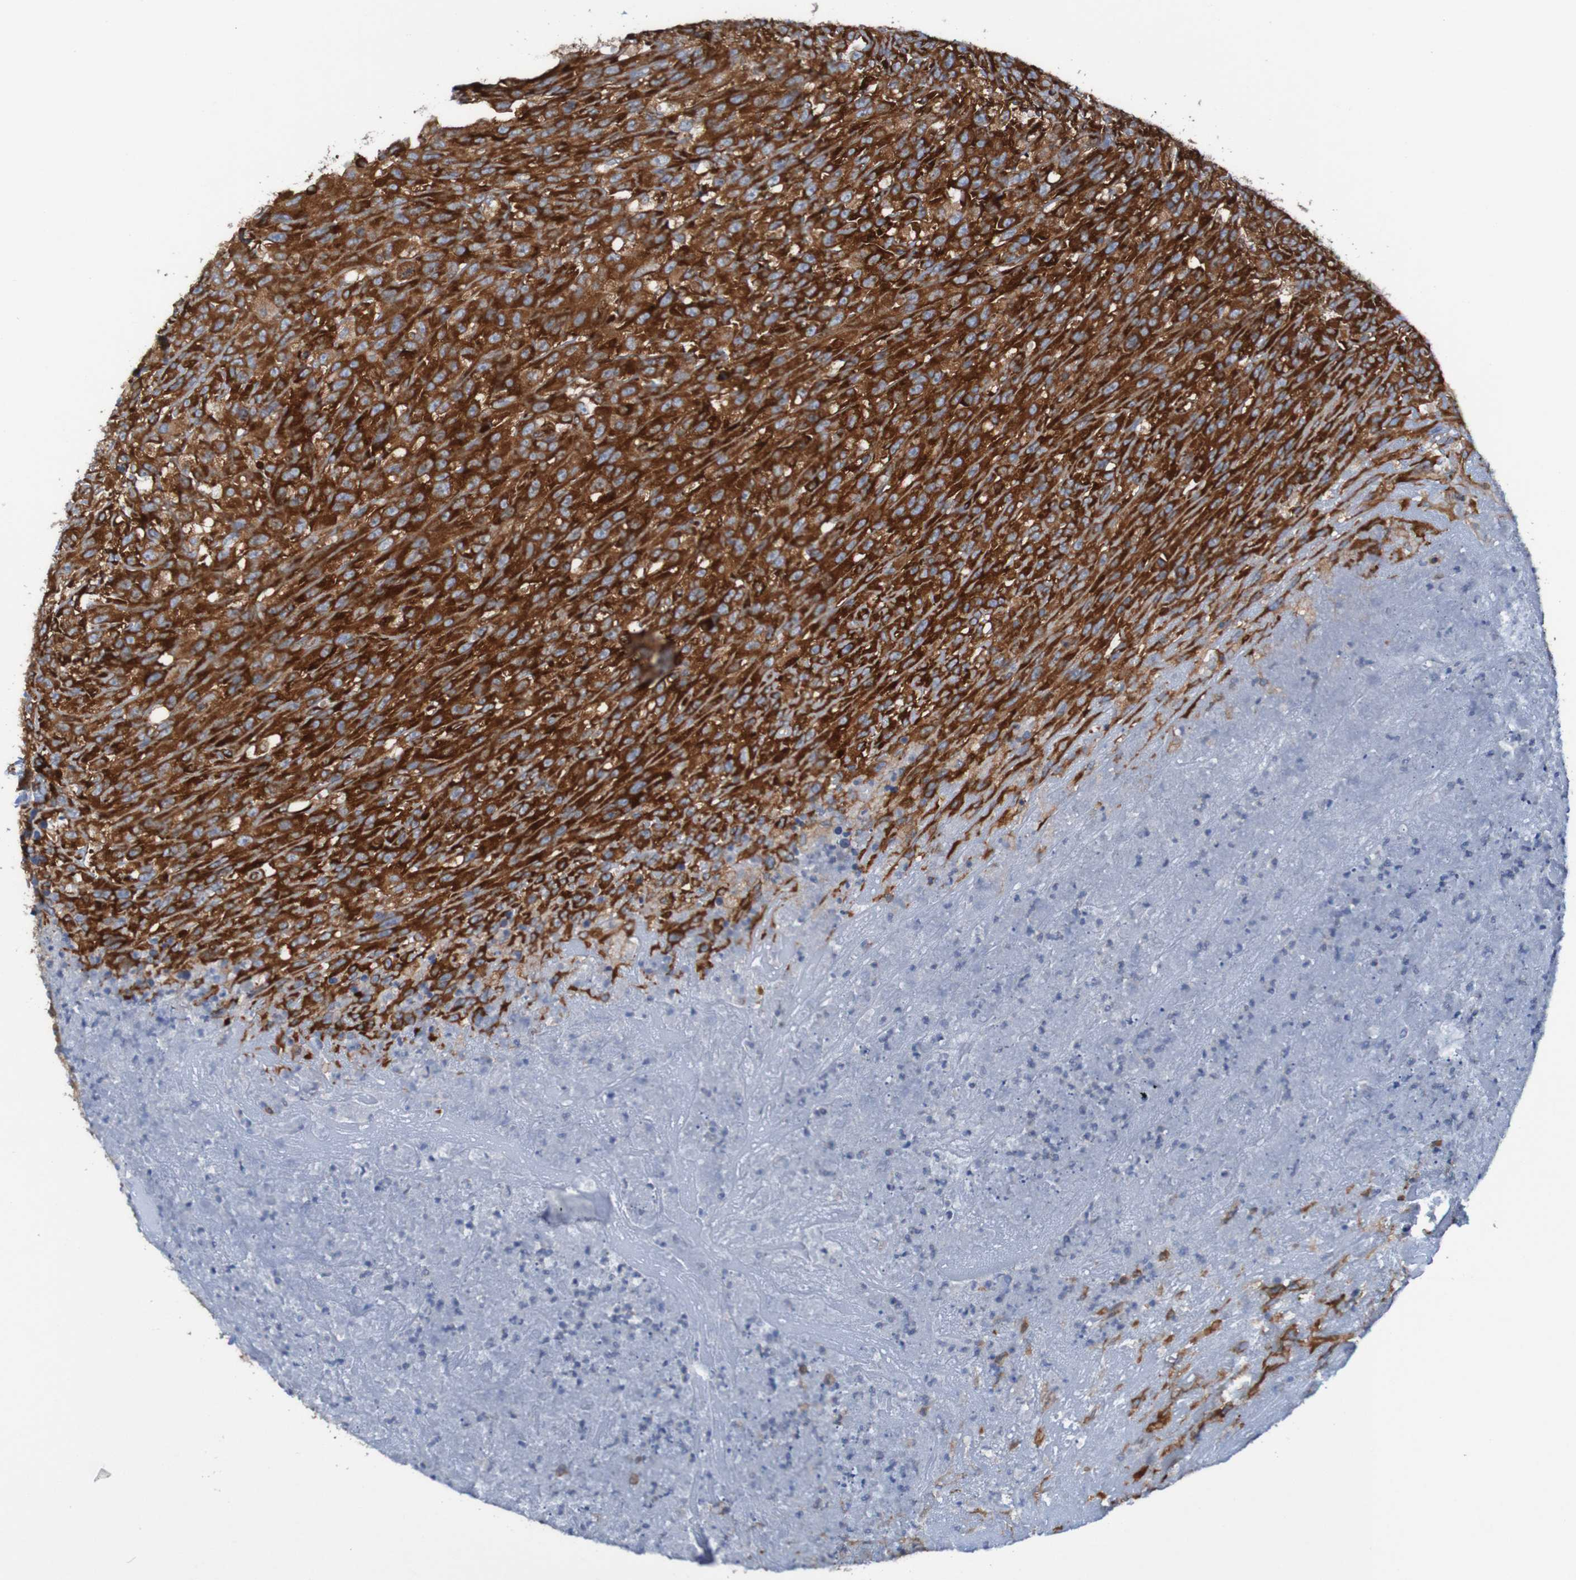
{"staining": {"intensity": "strong", "quantity": ">75%", "location": "cytoplasmic/membranous"}, "tissue": "urothelial cancer", "cell_type": "Tumor cells", "image_type": "cancer", "snomed": [{"axis": "morphology", "description": "Urothelial carcinoma, High grade"}, {"axis": "topography", "description": "Urinary bladder"}], "caption": "This is an image of IHC staining of urothelial carcinoma (high-grade), which shows strong positivity in the cytoplasmic/membranous of tumor cells.", "gene": "RPL10", "patient": {"sex": "male", "age": 66}}